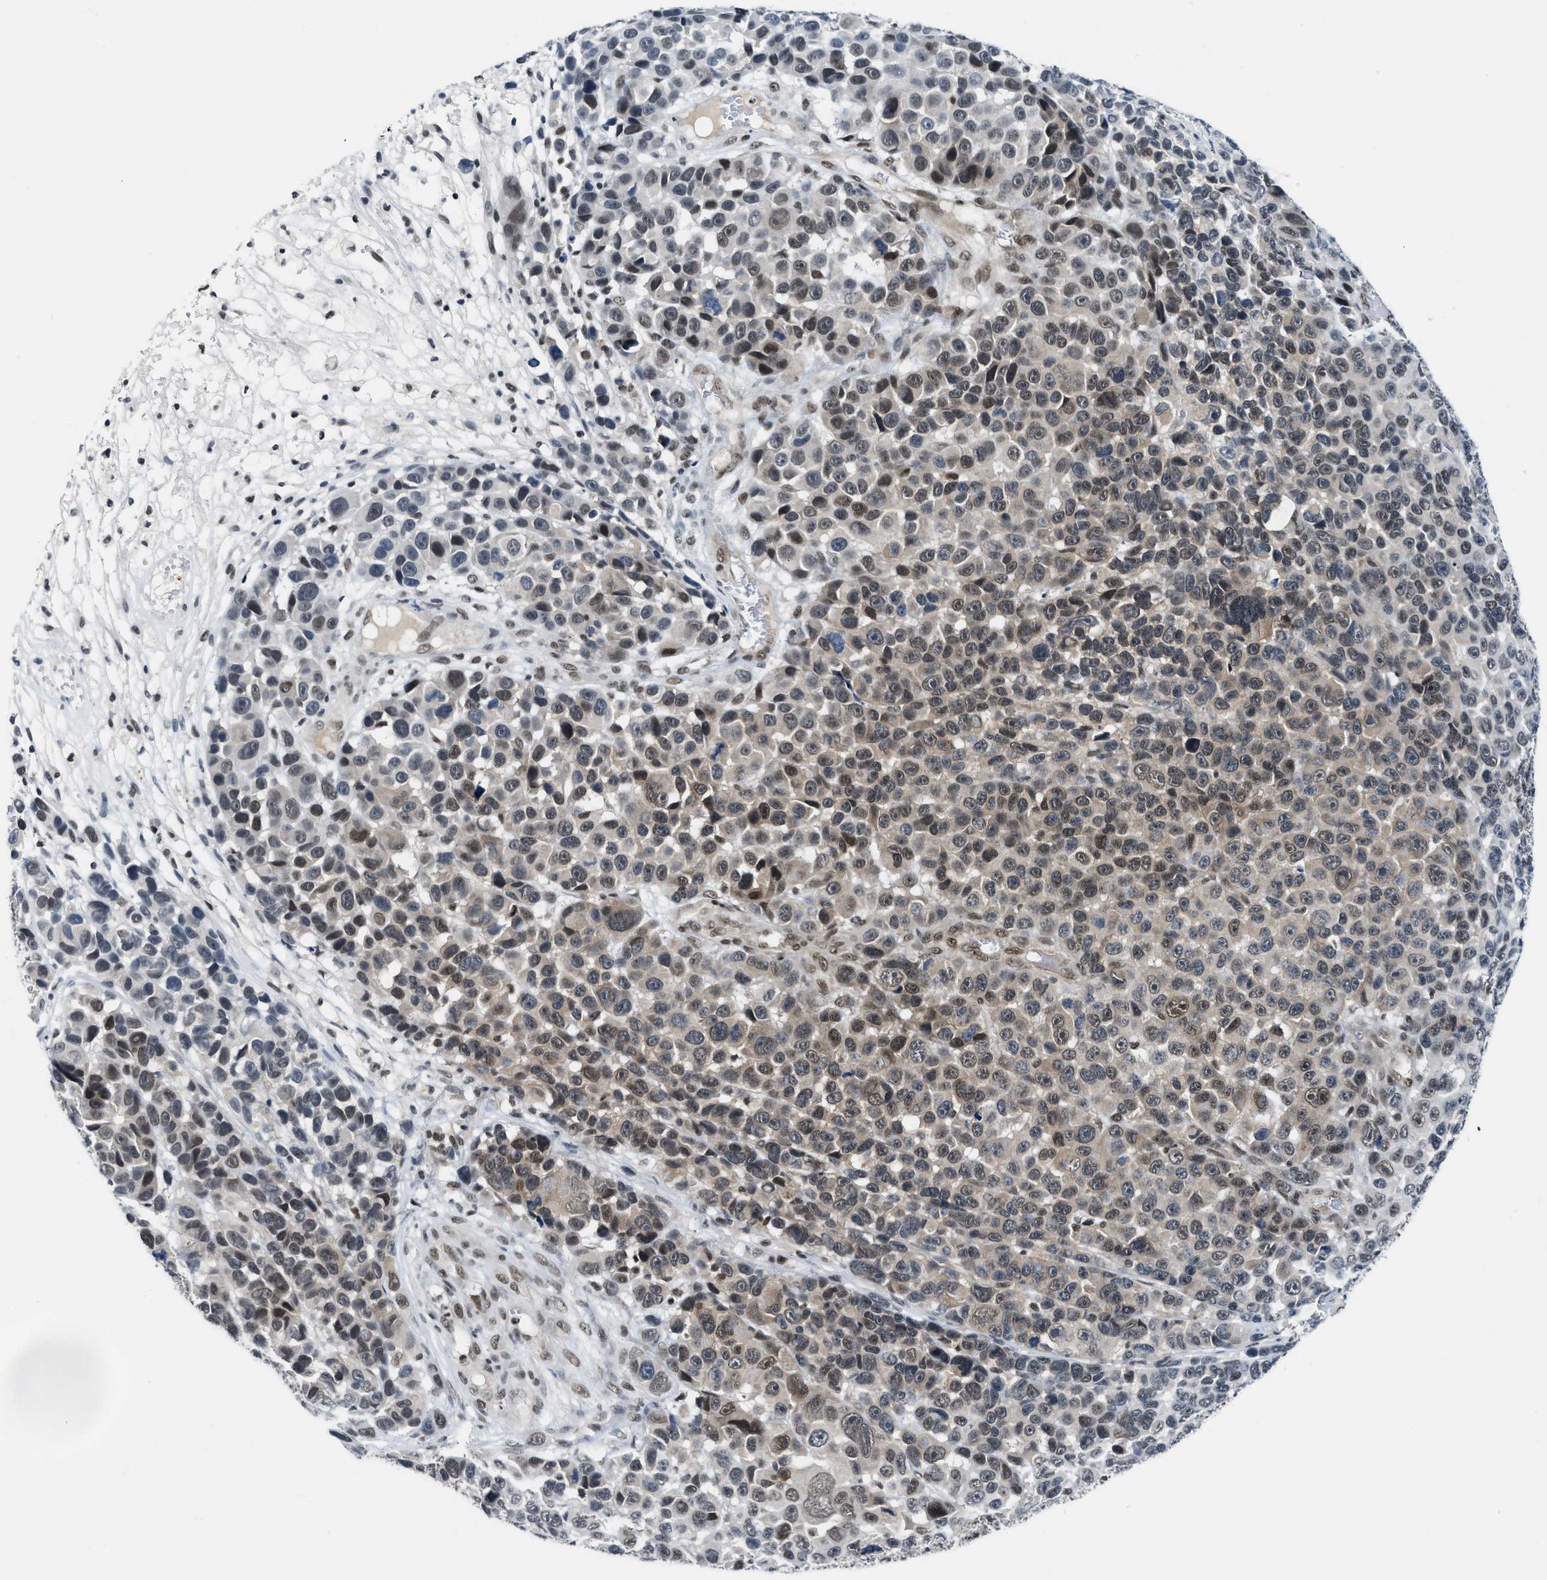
{"staining": {"intensity": "moderate", "quantity": "25%-75%", "location": "cytoplasmic/membranous,nuclear"}, "tissue": "melanoma", "cell_type": "Tumor cells", "image_type": "cancer", "snomed": [{"axis": "morphology", "description": "Malignant melanoma, NOS"}, {"axis": "topography", "description": "Skin"}], "caption": "High-magnification brightfield microscopy of malignant melanoma stained with DAB (brown) and counterstained with hematoxylin (blue). tumor cells exhibit moderate cytoplasmic/membranous and nuclear staining is identified in approximately25%-75% of cells.", "gene": "NCOA1", "patient": {"sex": "male", "age": 53}}